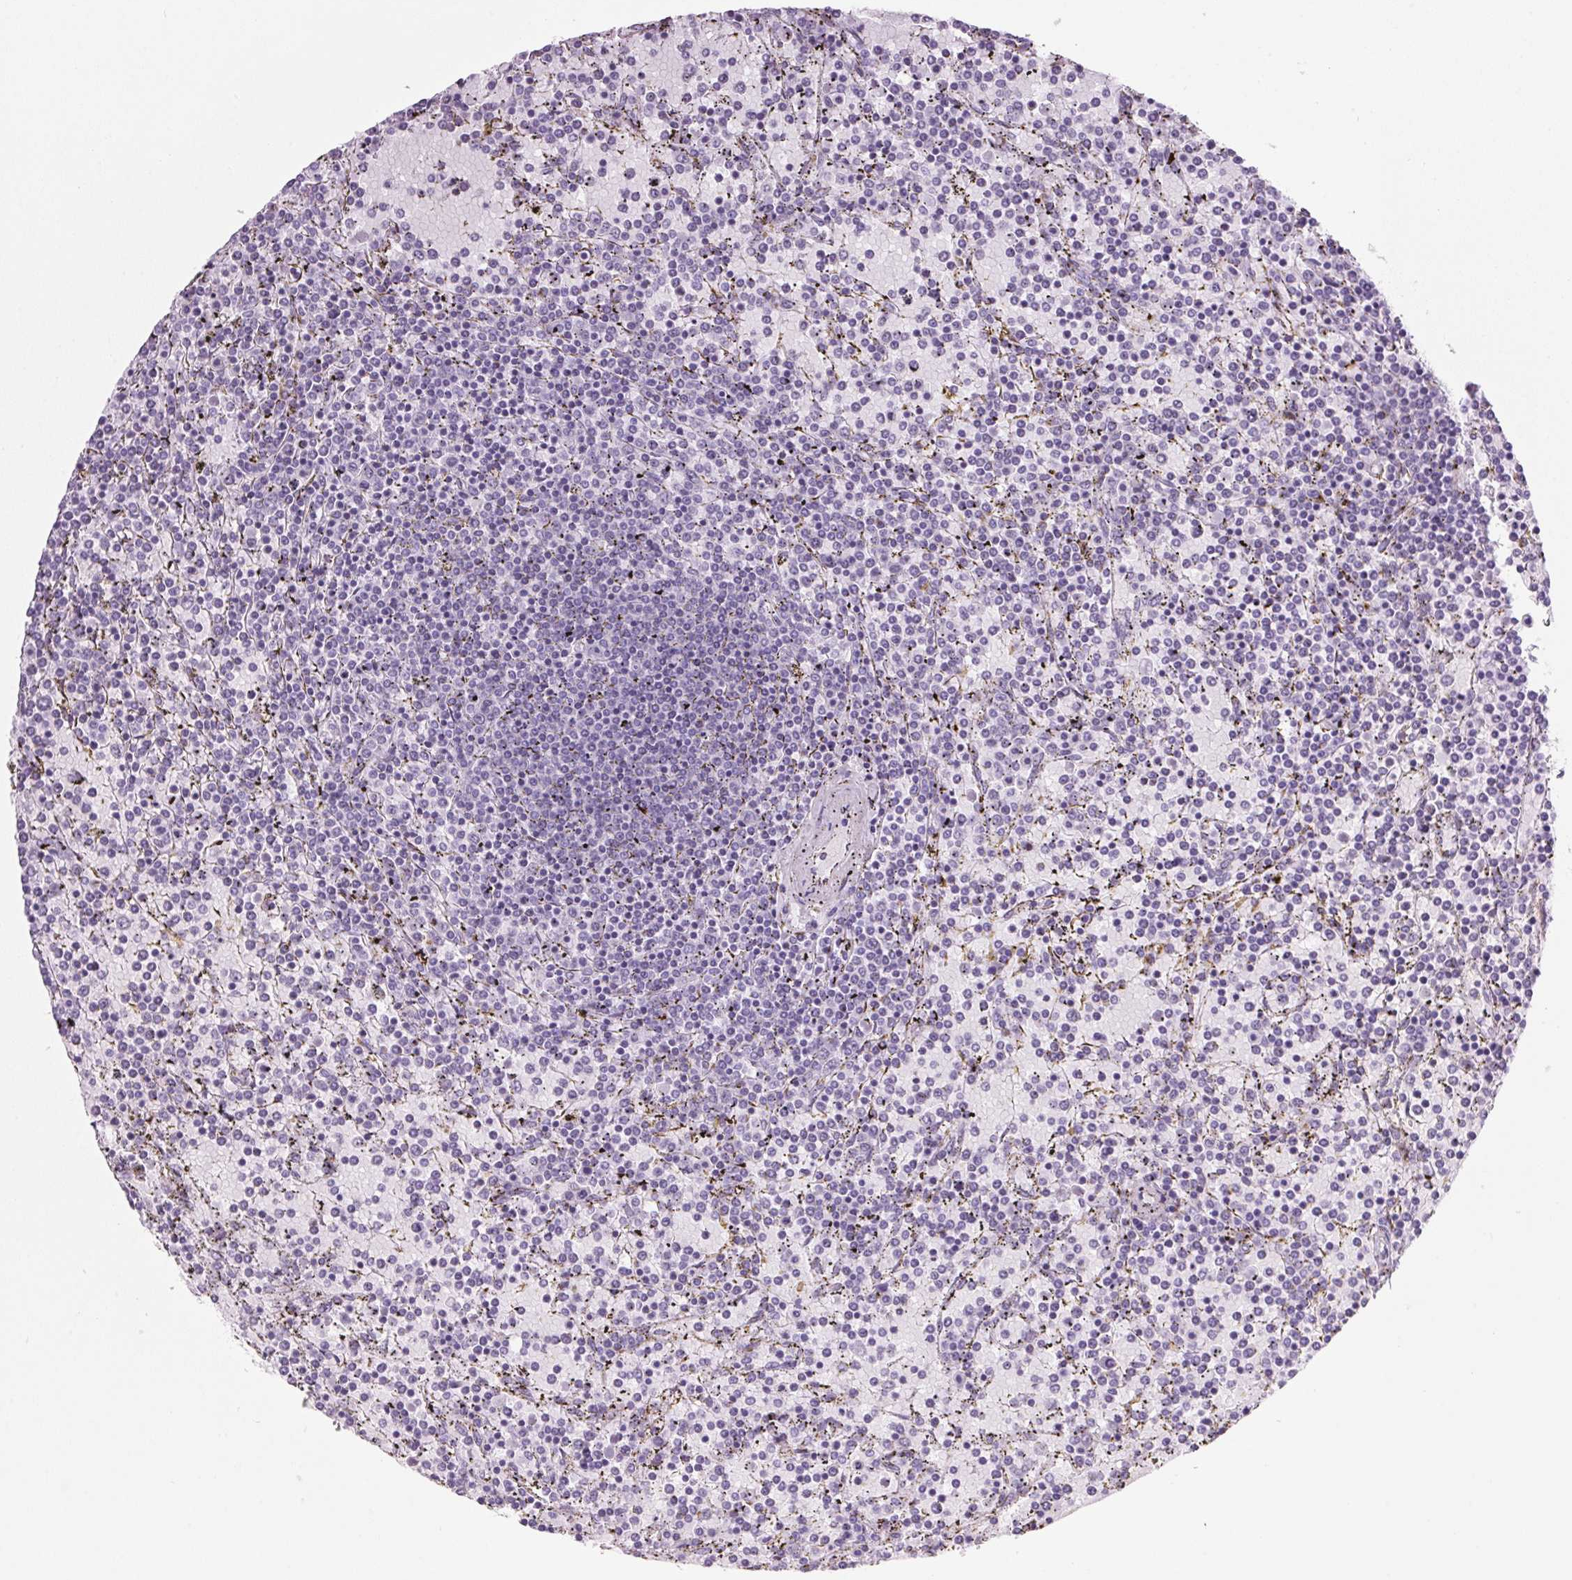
{"staining": {"intensity": "negative", "quantity": "none", "location": "none"}, "tissue": "lymphoma", "cell_type": "Tumor cells", "image_type": "cancer", "snomed": [{"axis": "morphology", "description": "Malignant lymphoma, non-Hodgkin's type, Low grade"}, {"axis": "topography", "description": "Spleen"}], "caption": "A photomicrograph of lymphoma stained for a protein shows no brown staining in tumor cells. (DAB (3,3'-diaminobenzidine) IHC visualized using brightfield microscopy, high magnification).", "gene": "PPP1R1A", "patient": {"sex": "female", "age": 77}}